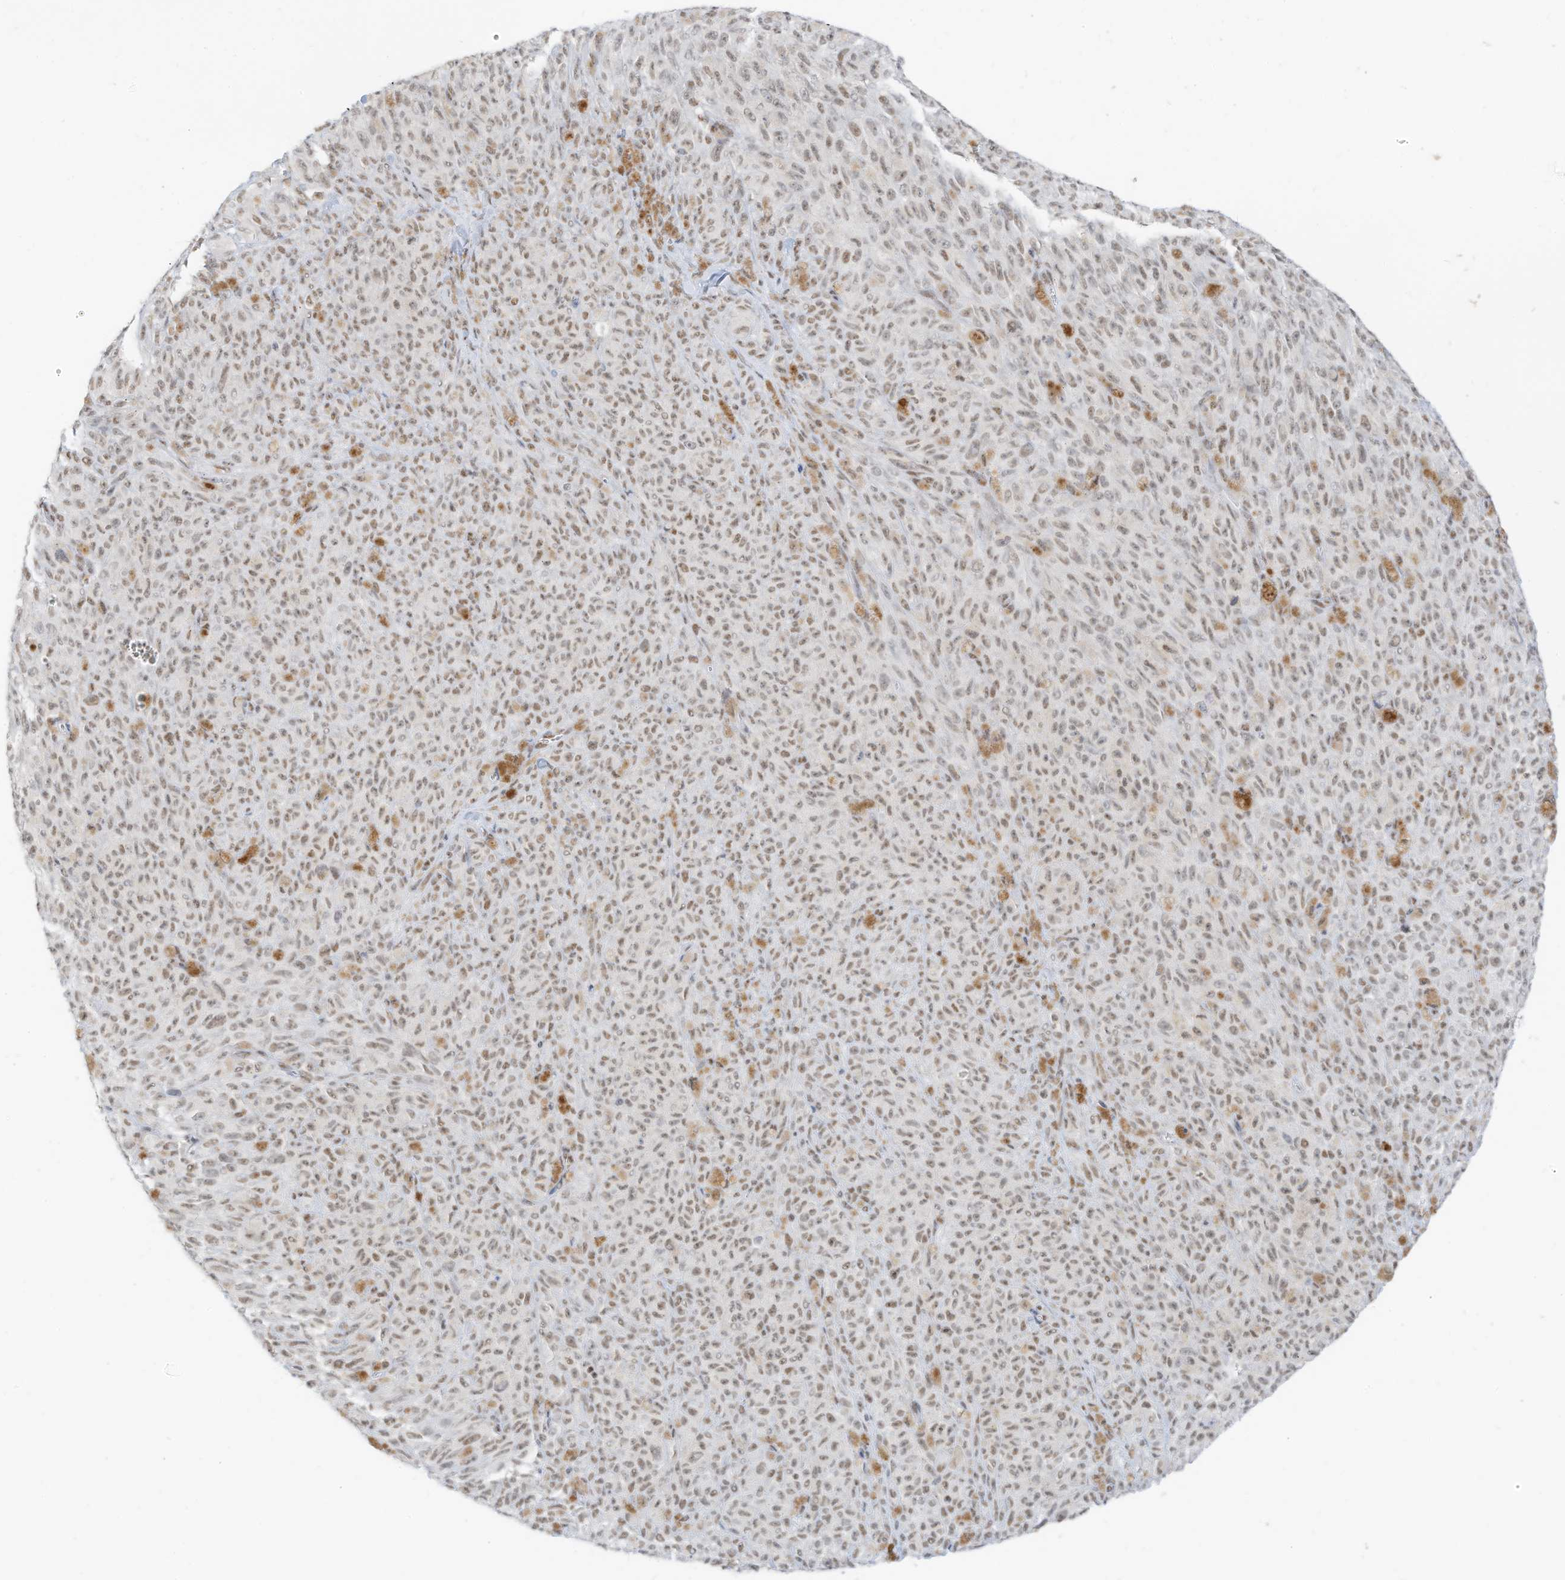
{"staining": {"intensity": "weak", "quantity": ">75%", "location": "nuclear"}, "tissue": "melanoma", "cell_type": "Tumor cells", "image_type": "cancer", "snomed": [{"axis": "morphology", "description": "Malignant melanoma, NOS"}, {"axis": "topography", "description": "Skin"}], "caption": "The histopathology image exhibits a brown stain indicating the presence of a protein in the nuclear of tumor cells in melanoma.", "gene": "SMARCA2", "patient": {"sex": "female", "age": 82}}